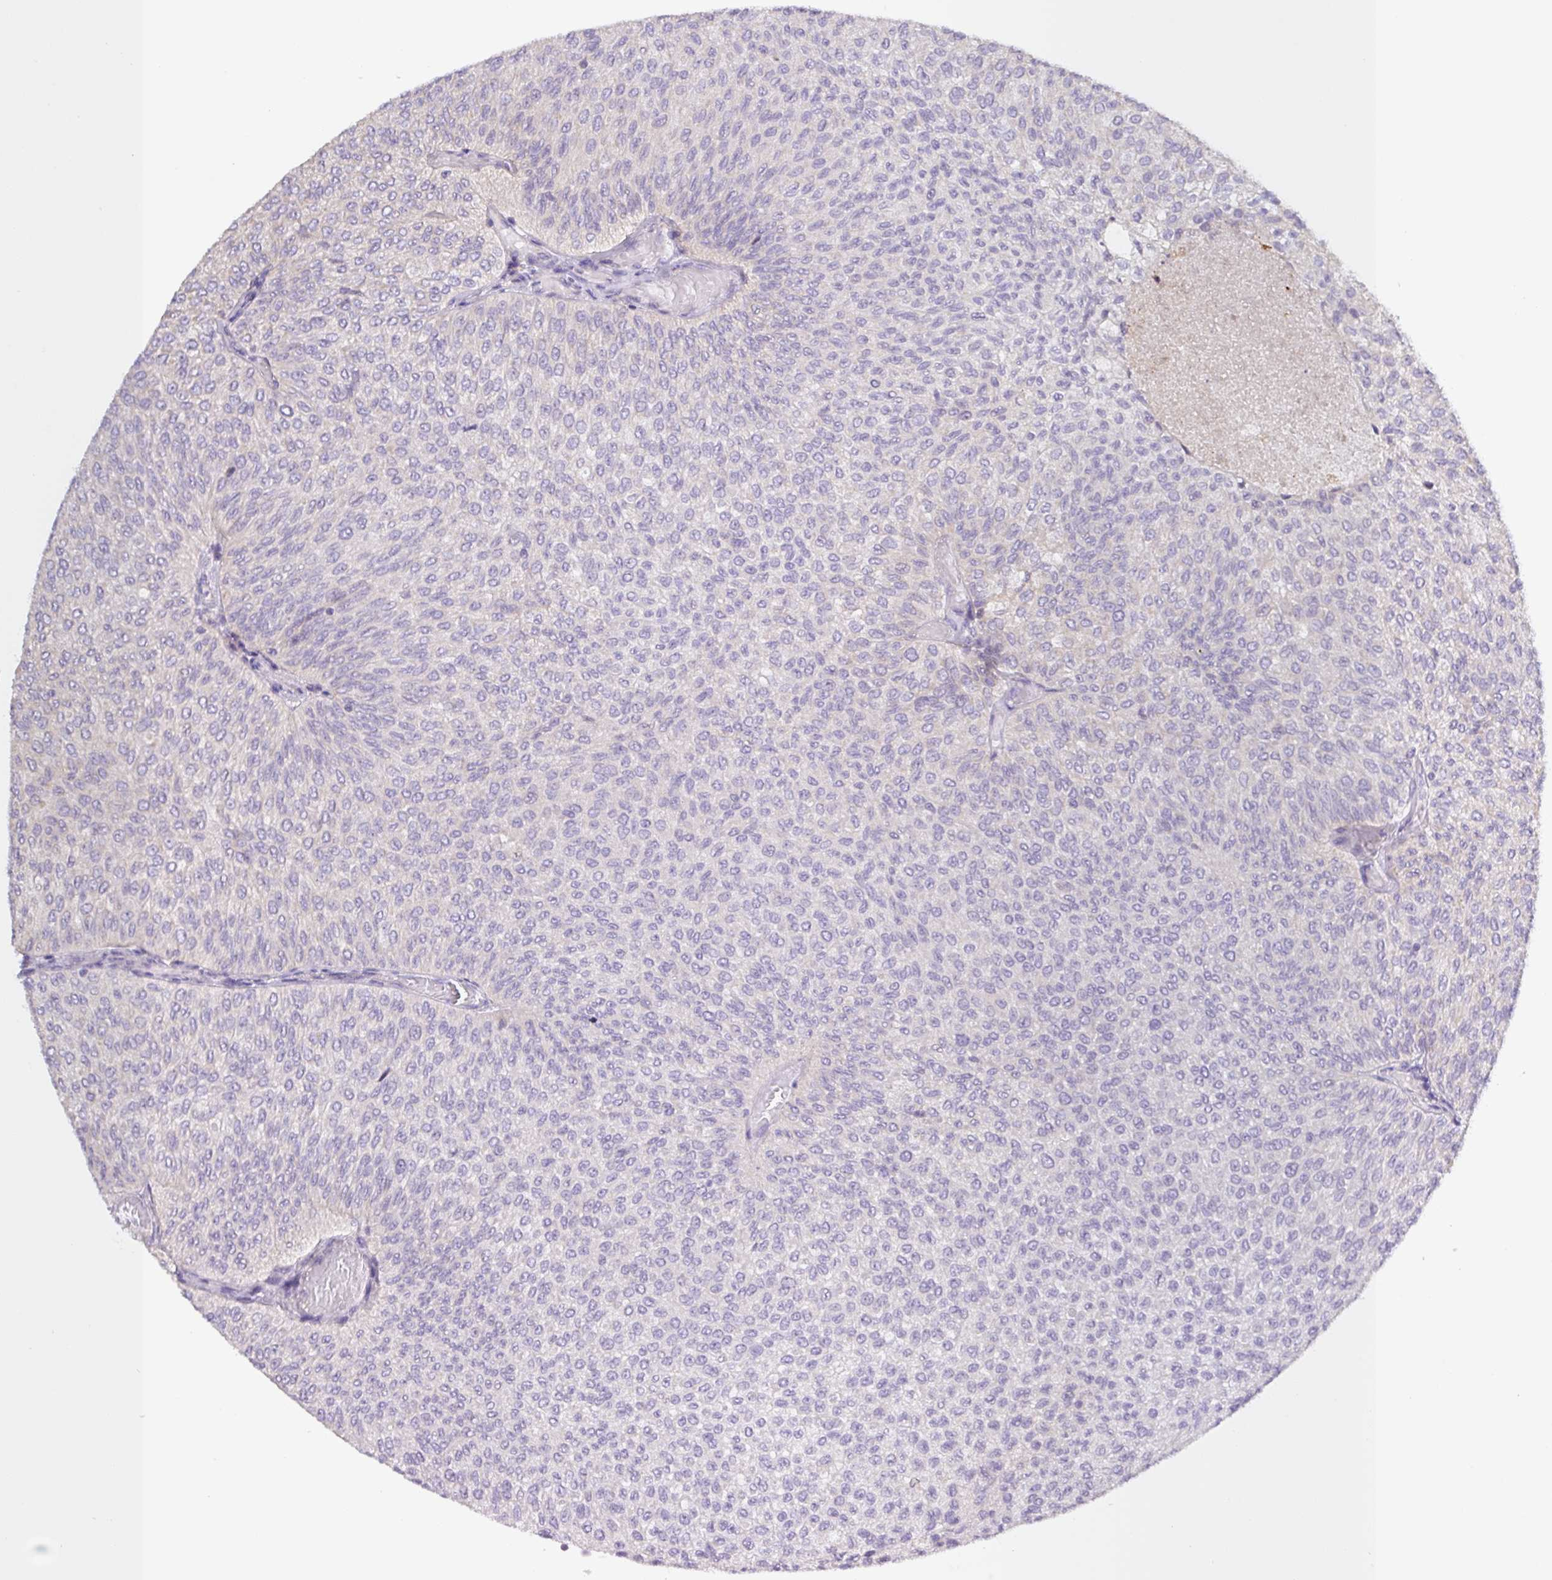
{"staining": {"intensity": "negative", "quantity": "none", "location": "none"}, "tissue": "urothelial cancer", "cell_type": "Tumor cells", "image_type": "cancer", "snomed": [{"axis": "morphology", "description": "Urothelial carcinoma, Low grade"}, {"axis": "topography", "description": "Urinary bladder"}], "caption": "A histopathology image of human urothelial cancer is negative for staining in tumor cells.", "gene": "SFTPB", "patient": {"sex": "male", "age": 78}}